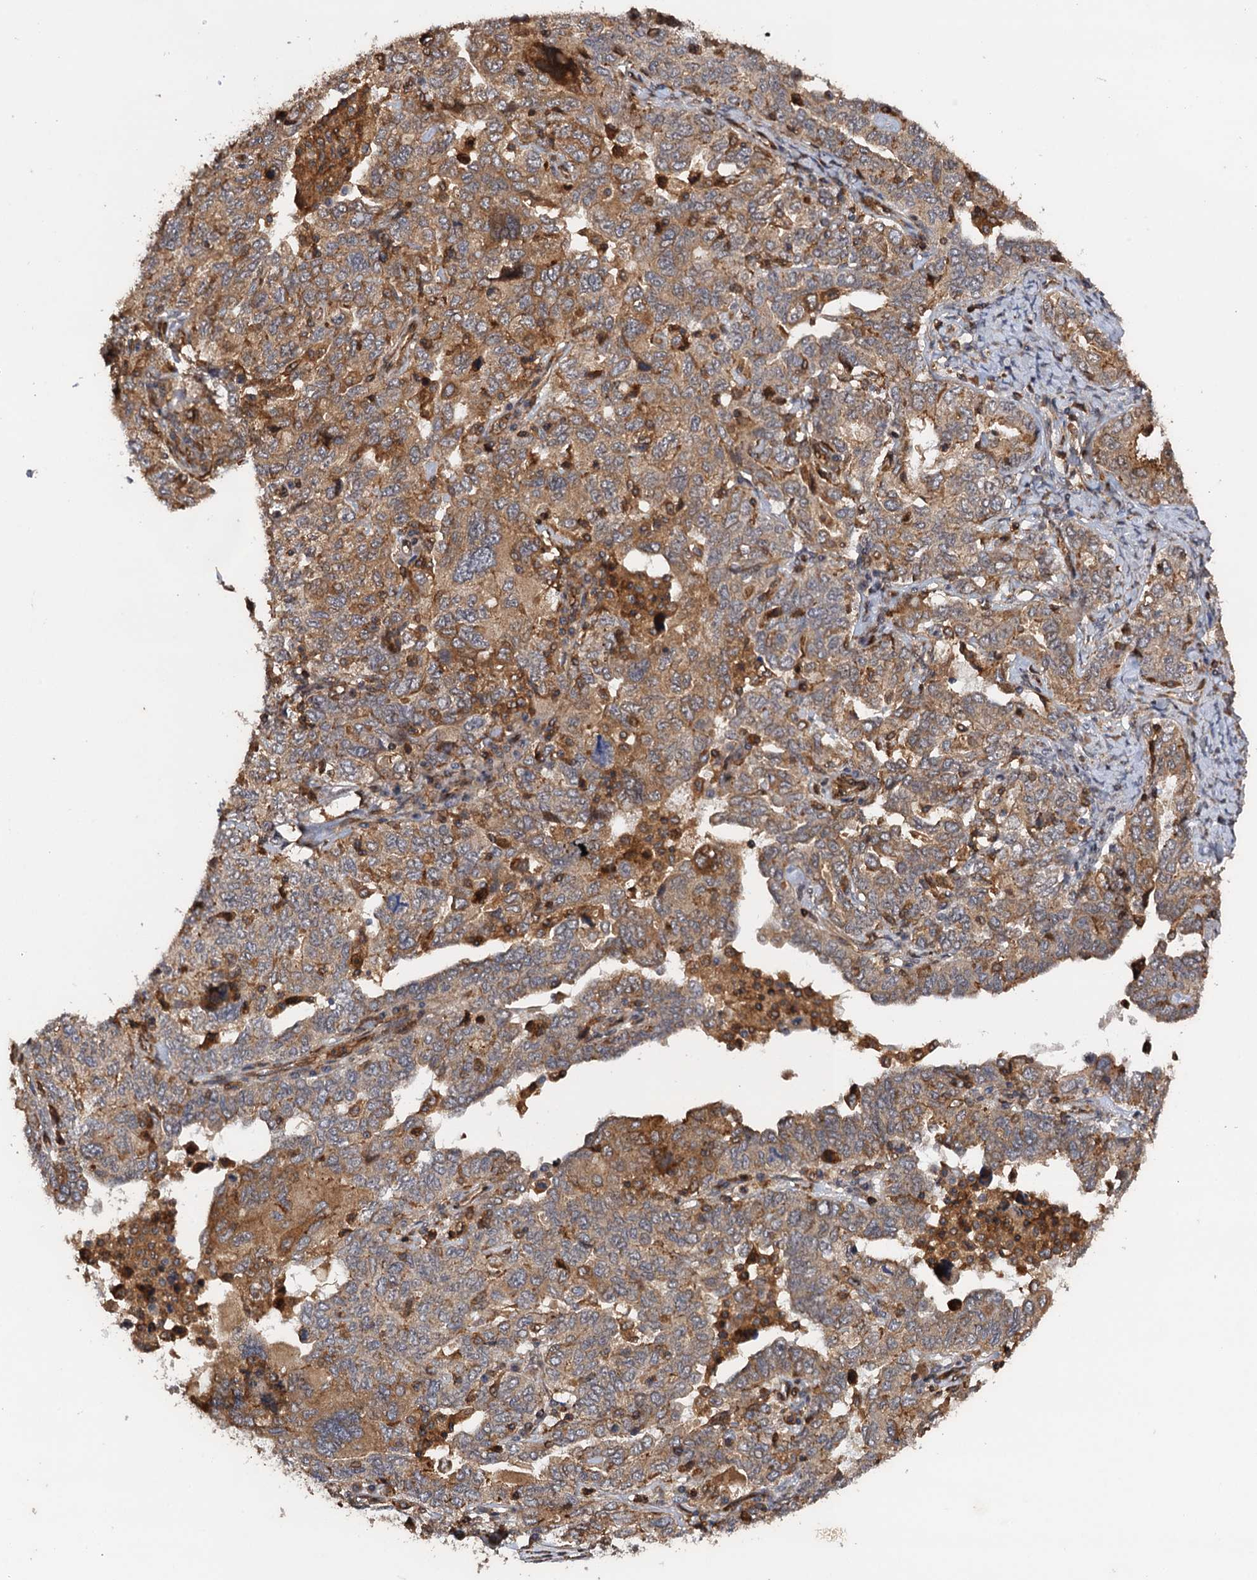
{"staining": {"intensity": "moderate", "quantity": ">75%", "location": "cytoplasmic/membranous"}, "tissue": "ovarian cancer", "cell_type": "Tumor cells", "image_type": "cancer", "snomed": [{"axis": "morphology", "description": "Carcinoma, endometroid"}, {"axis": "topography", "description": "Ovary"}], "caption": "Protein analysis of ovarian endometroid carcinoma tissue exhibits moderate cytoplasmic/membranous staining in approximately >75% of tumor cells.", "gene": "BORA", "patient": {"sex": "female", "age": 62}}